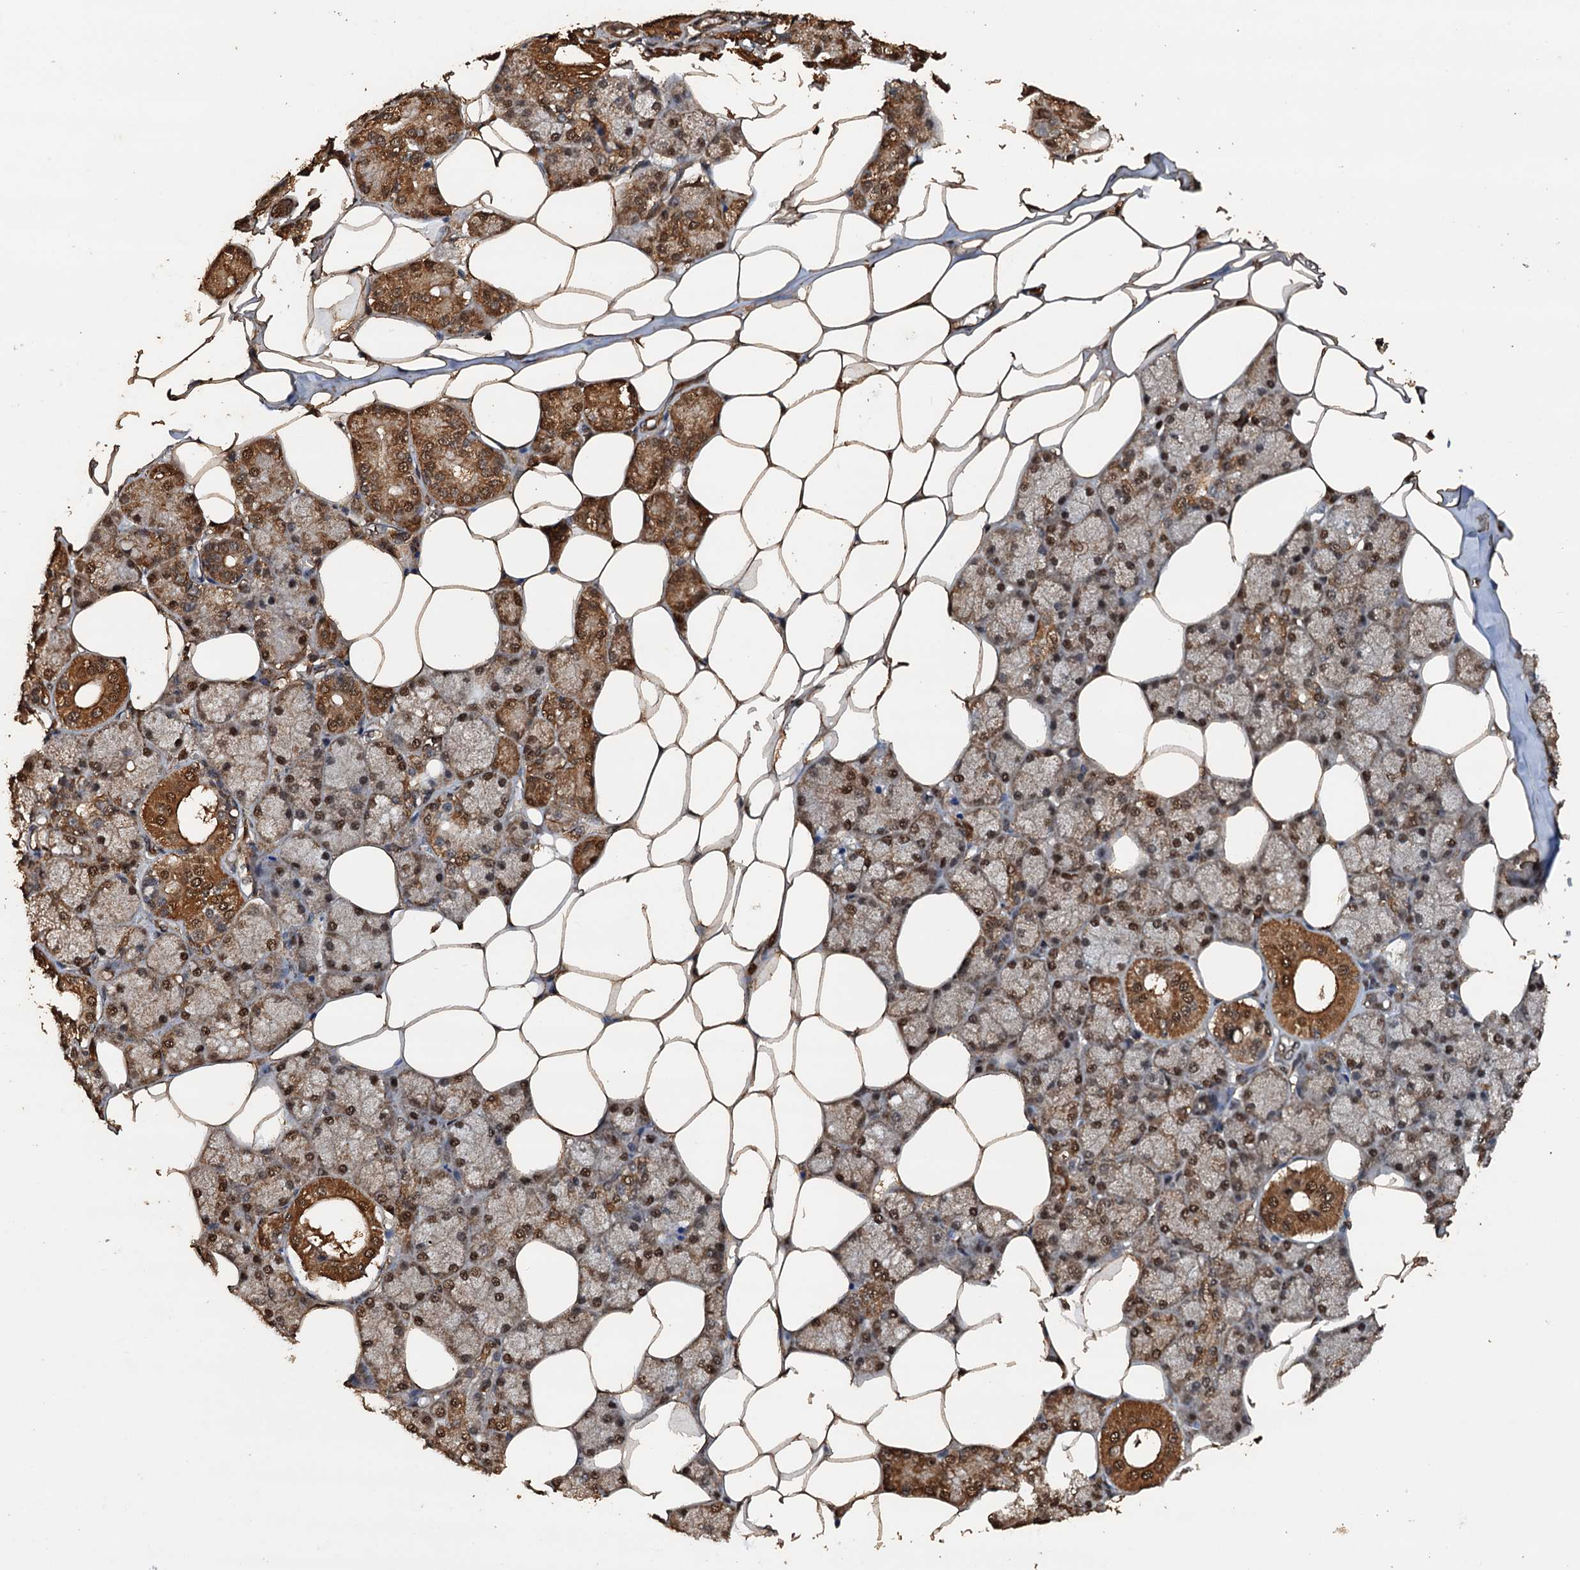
{"staining": {"intensity": "strong", "quantity": "25%-75%", "location": "cytoplasmic/membranous,nuclear"}, "tissue": "salivary gland", "cell_type": "Glandular cells", "image_type": "normal", "snomed": [{"axis": "morphology", "description": "Normal tissue, NOS"}, {"axis": "topography", "description": "Salivary gland"}], "caption": "Glandular cells show high levels of strong cytoplasmic/membranous,nuclear staining in about 25%-75% of cells in benign salivary gland. (DAB (3,3'-diaminobenzidine) = brown stain, brightfield microscopy at high magnification).", "gene": "PSMD9", "patient": {"sex": "male", "age": 62}}